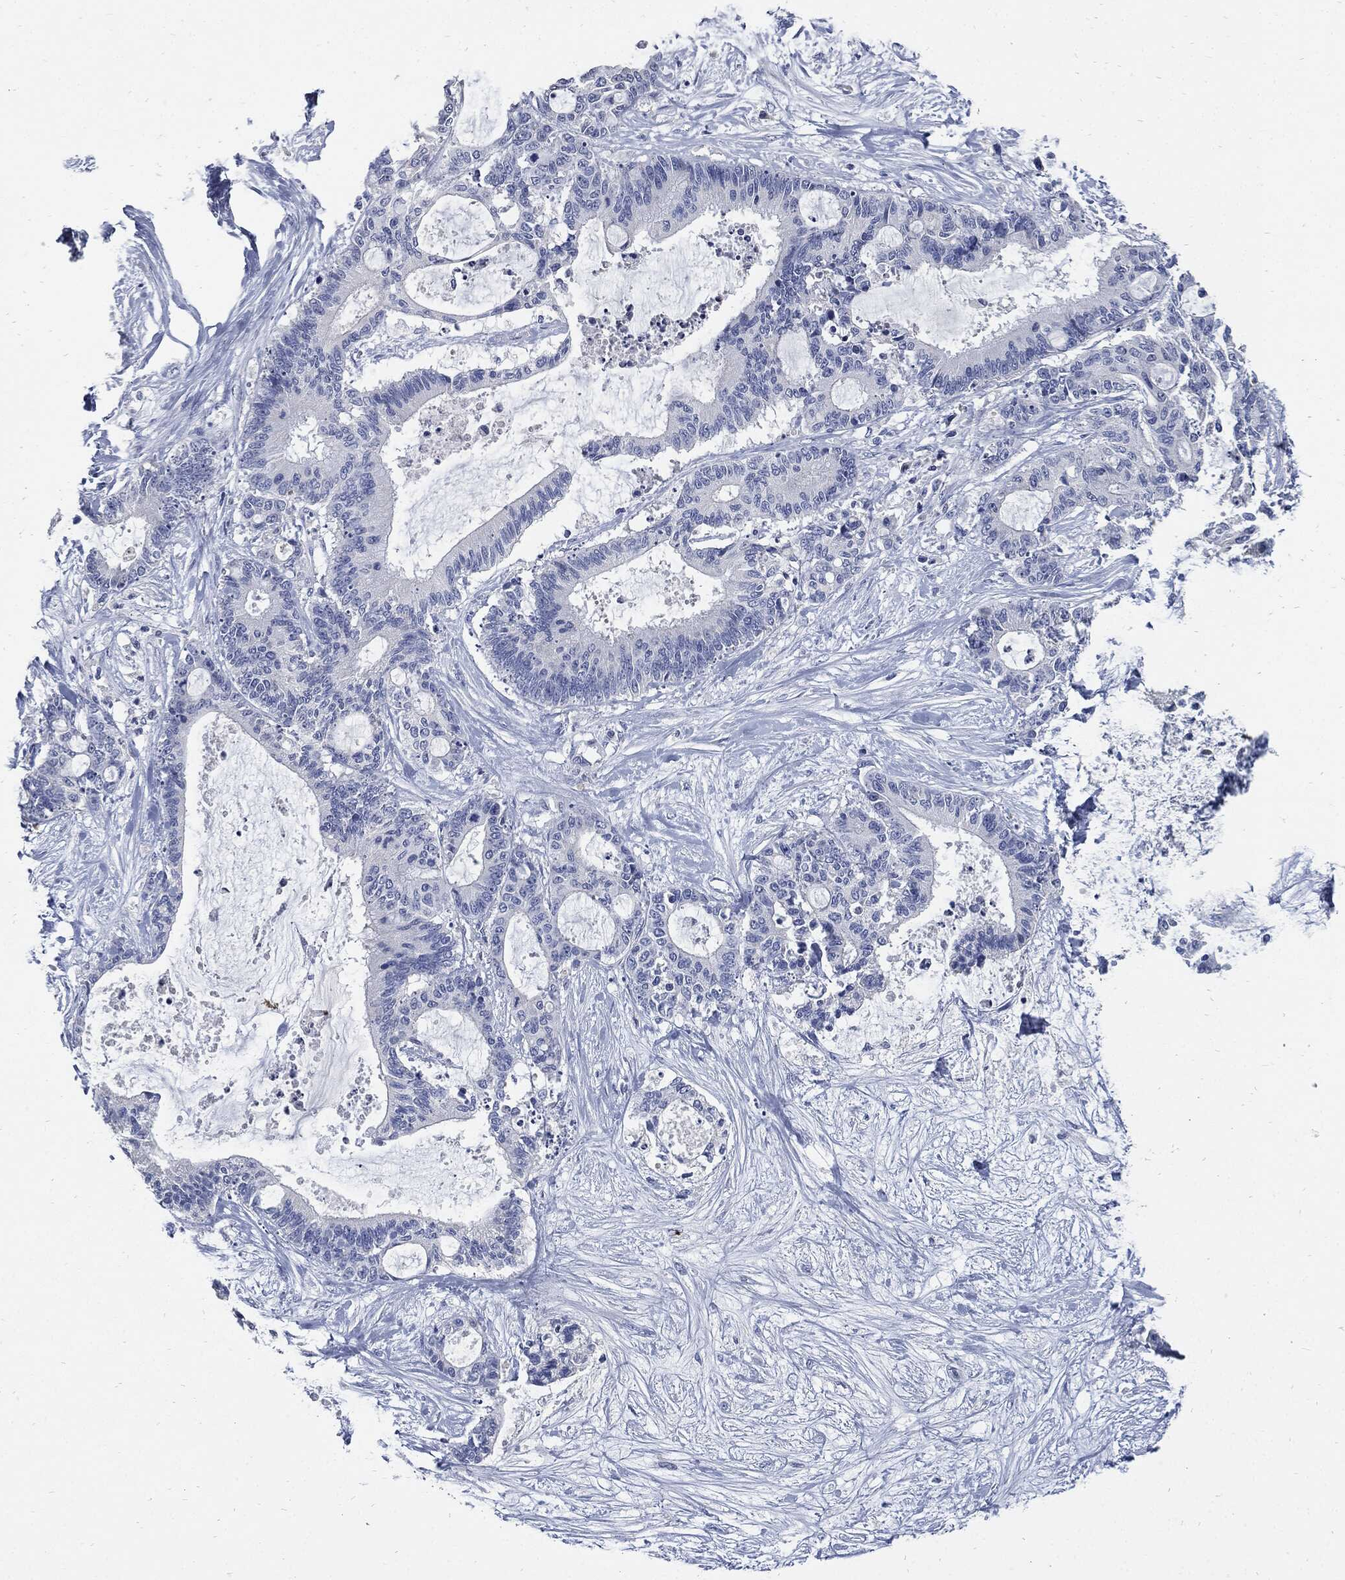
{"staining": {"intensity": "negative", "quantity": "none", "location": "none"}, "tissue": "liver cancer", "cell_type": "Tumor cells", "image_type": "cancer", "snomed": [{"axis": "morphology", "description": "Cholangiocarcinoma"}, {"axis": "topography", "description": "Liver"}], "caption": "Immunohistochemical staining of human liver cholangiocarcinoma shows no significant staining in tumor cells.", "gene": "CPE", "patient": {"sex": "female", "age": 73}}